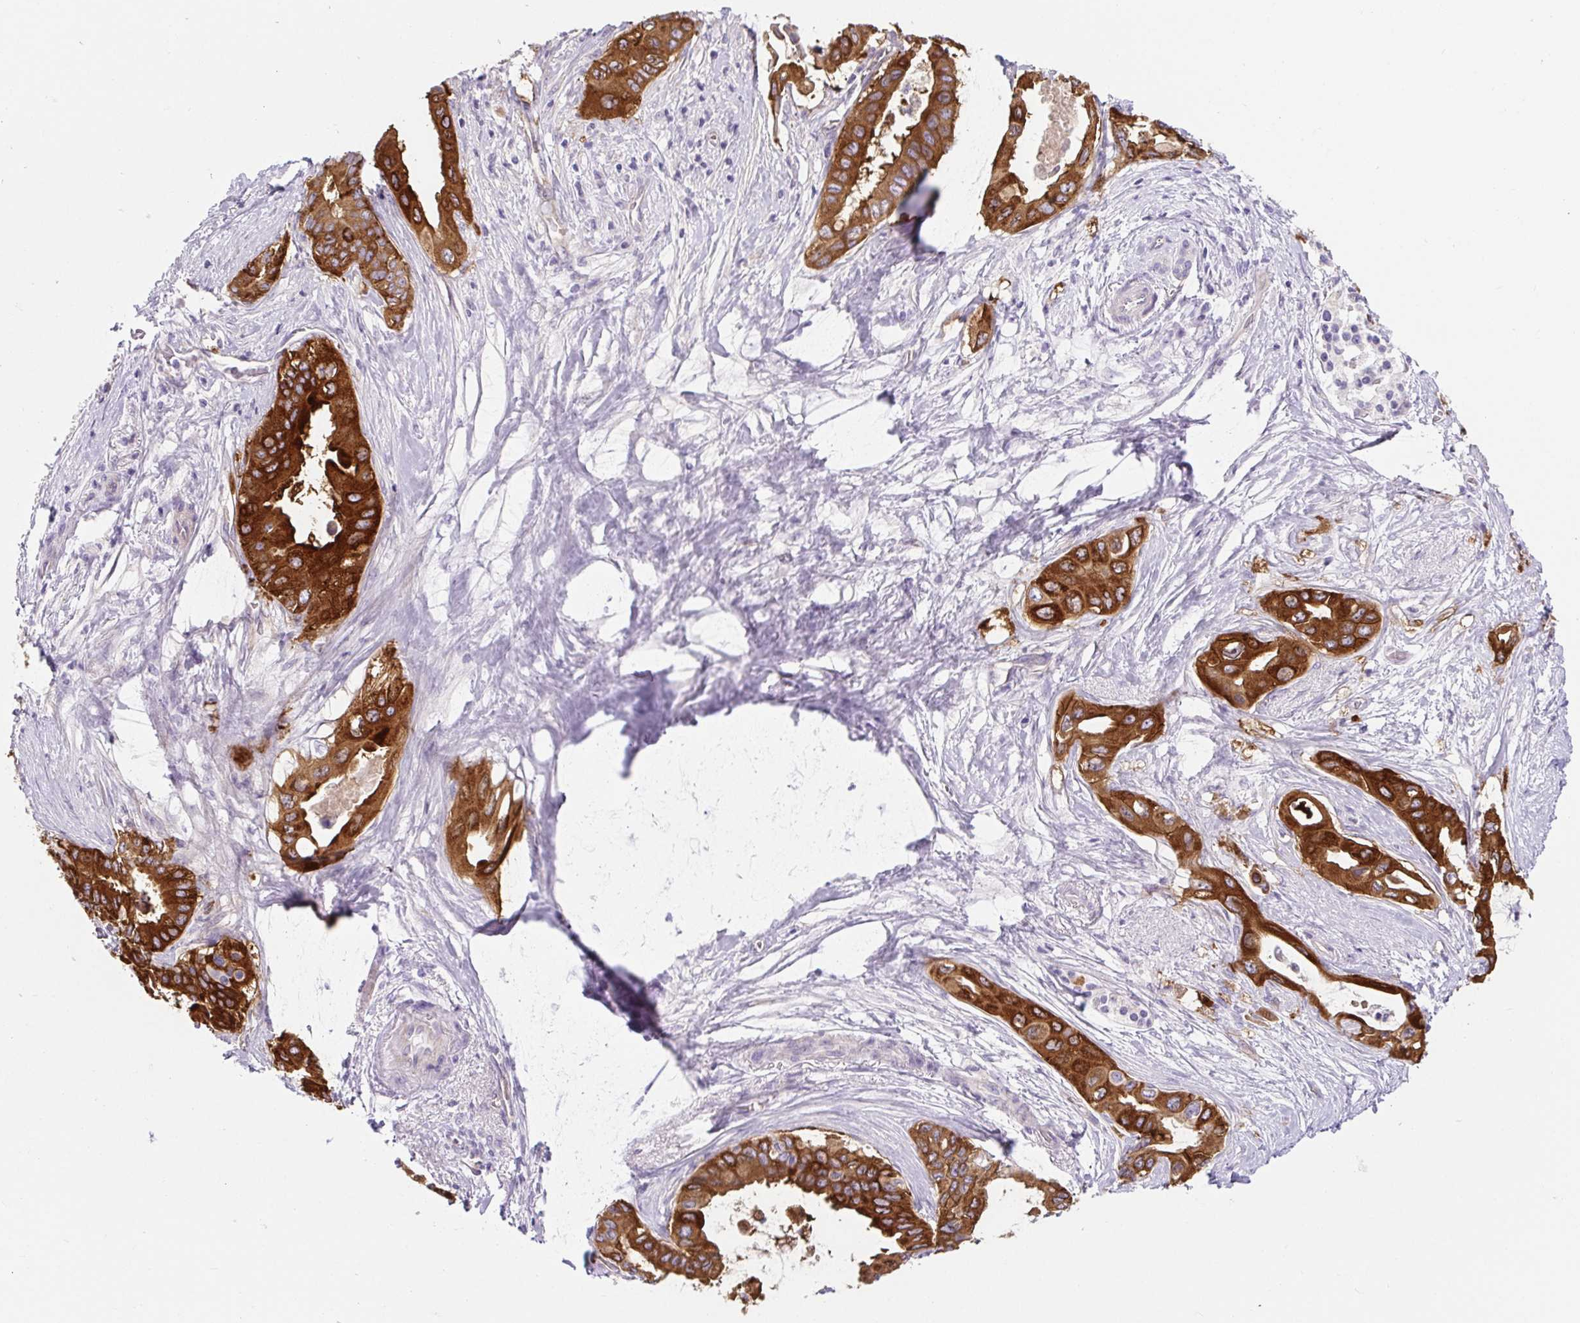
{"staining": {"intensity": "strong", "quantity": ">75%", "location": "cytoplasmic/membranous"}, "tissue": "pancreatic cancer", "cell_type": "Tumor cells", "image_type": "cancer", "snomed": [{"axis": "morphology", "description": "Adenocarcinoma, NOS"}, {"axis": "topography", "description": "Pancreas"}], "caption": "Strong cytoplasmic/membranous staining is appreciated in about >75% of tumor cells in pancreatic cancer (adenocarcinoma).", "gene": "BCAS1", "patient": {"sex": "female", "age": 77}}